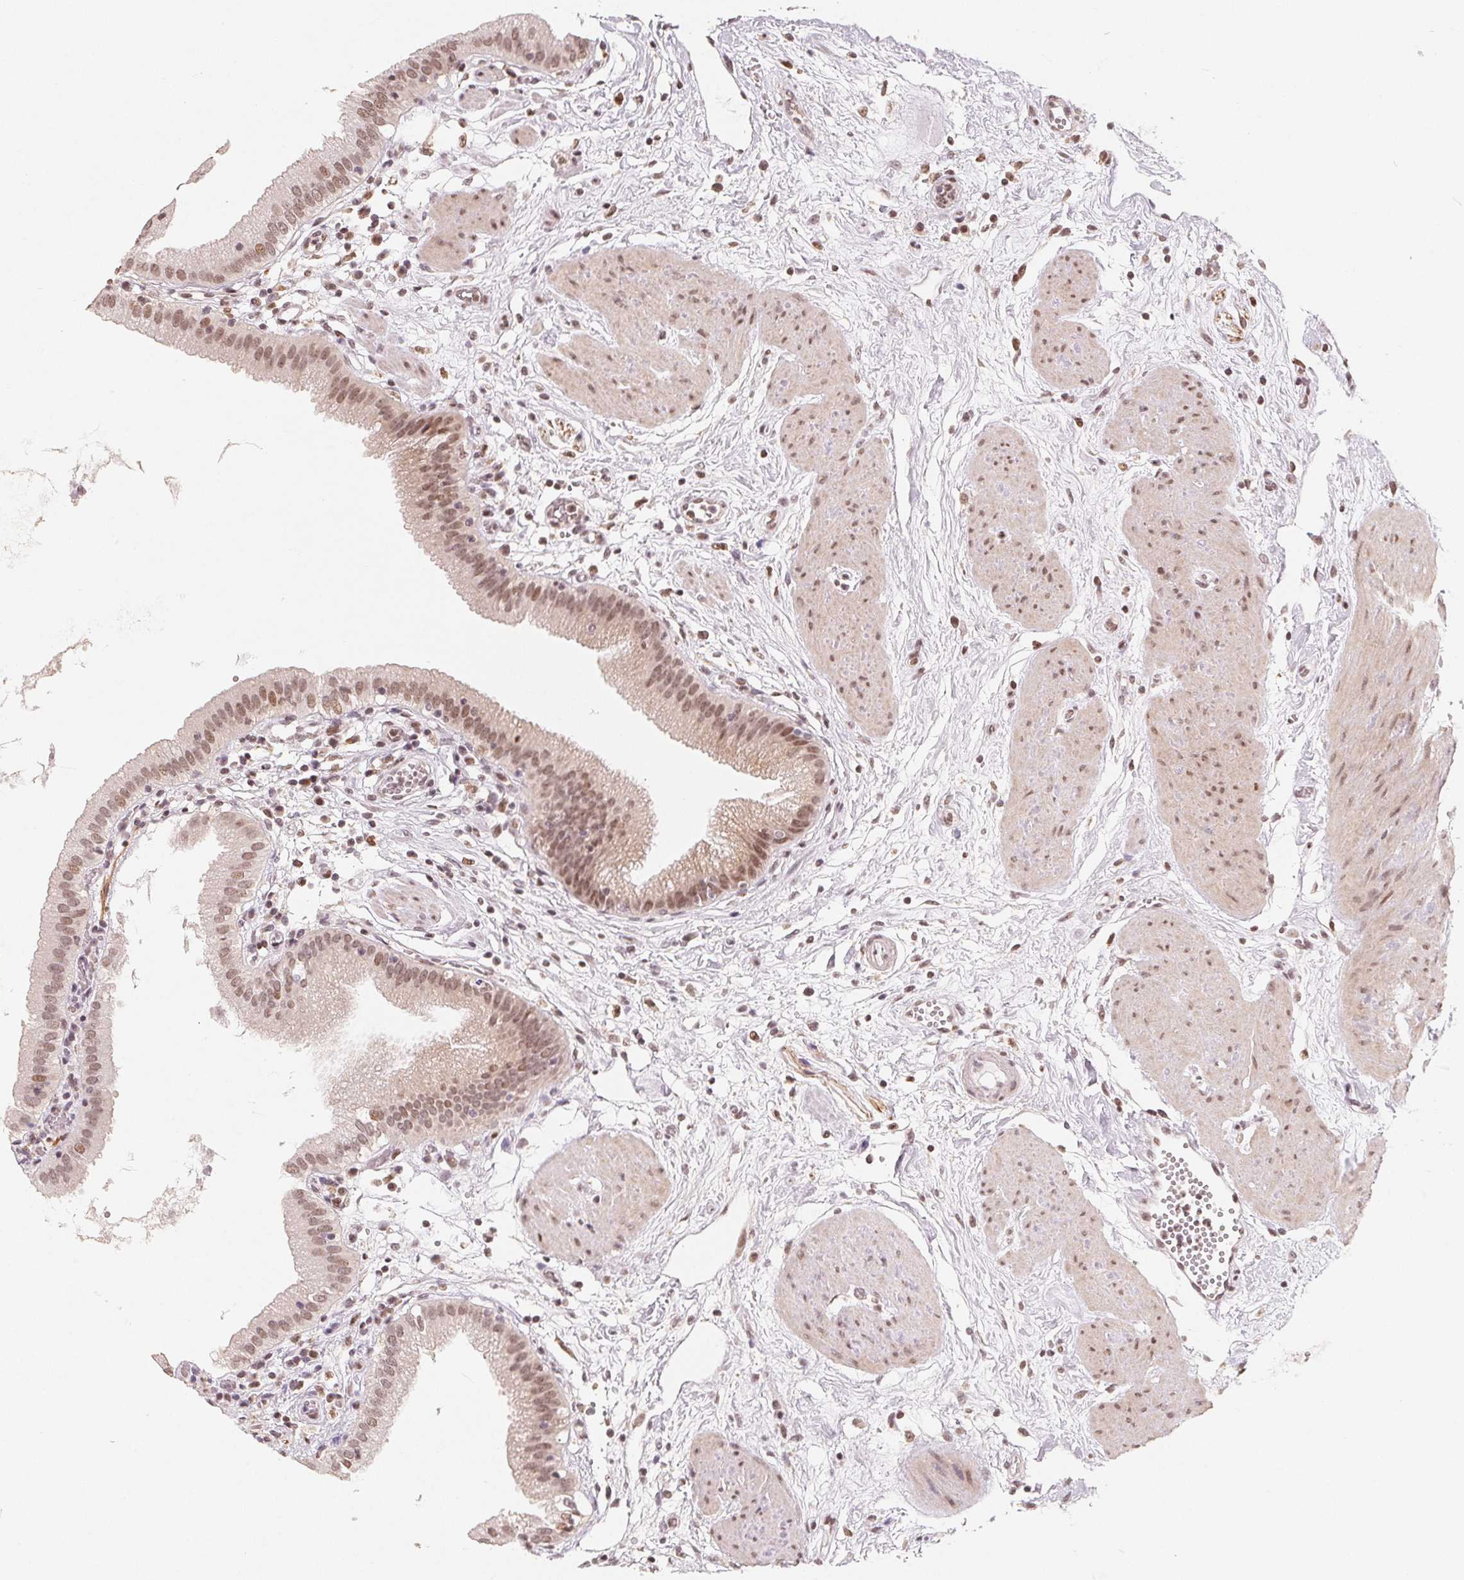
{"staining": {"intensity": "moderate", "quantity": "25%-75%", "location": "nuclear"}, "tissue": "gallbladder", "cell_type": "Glandular cells", "image_type": "normal", "snomed": [{"axis": "morphology", "description": "Normal tissue, NOS"}, {"axis": "topography", "description": "Gallbladder"}], "caption": "Immunohistochemistry photomicrograph of unremarkable gallbladder stained for a protein (brown), which shows medium levels of moderate nuclear staining in about 25%-75% of glandular cells.", "gene": "CCDC138", "patient": {"sex": "female", "age": 65}}